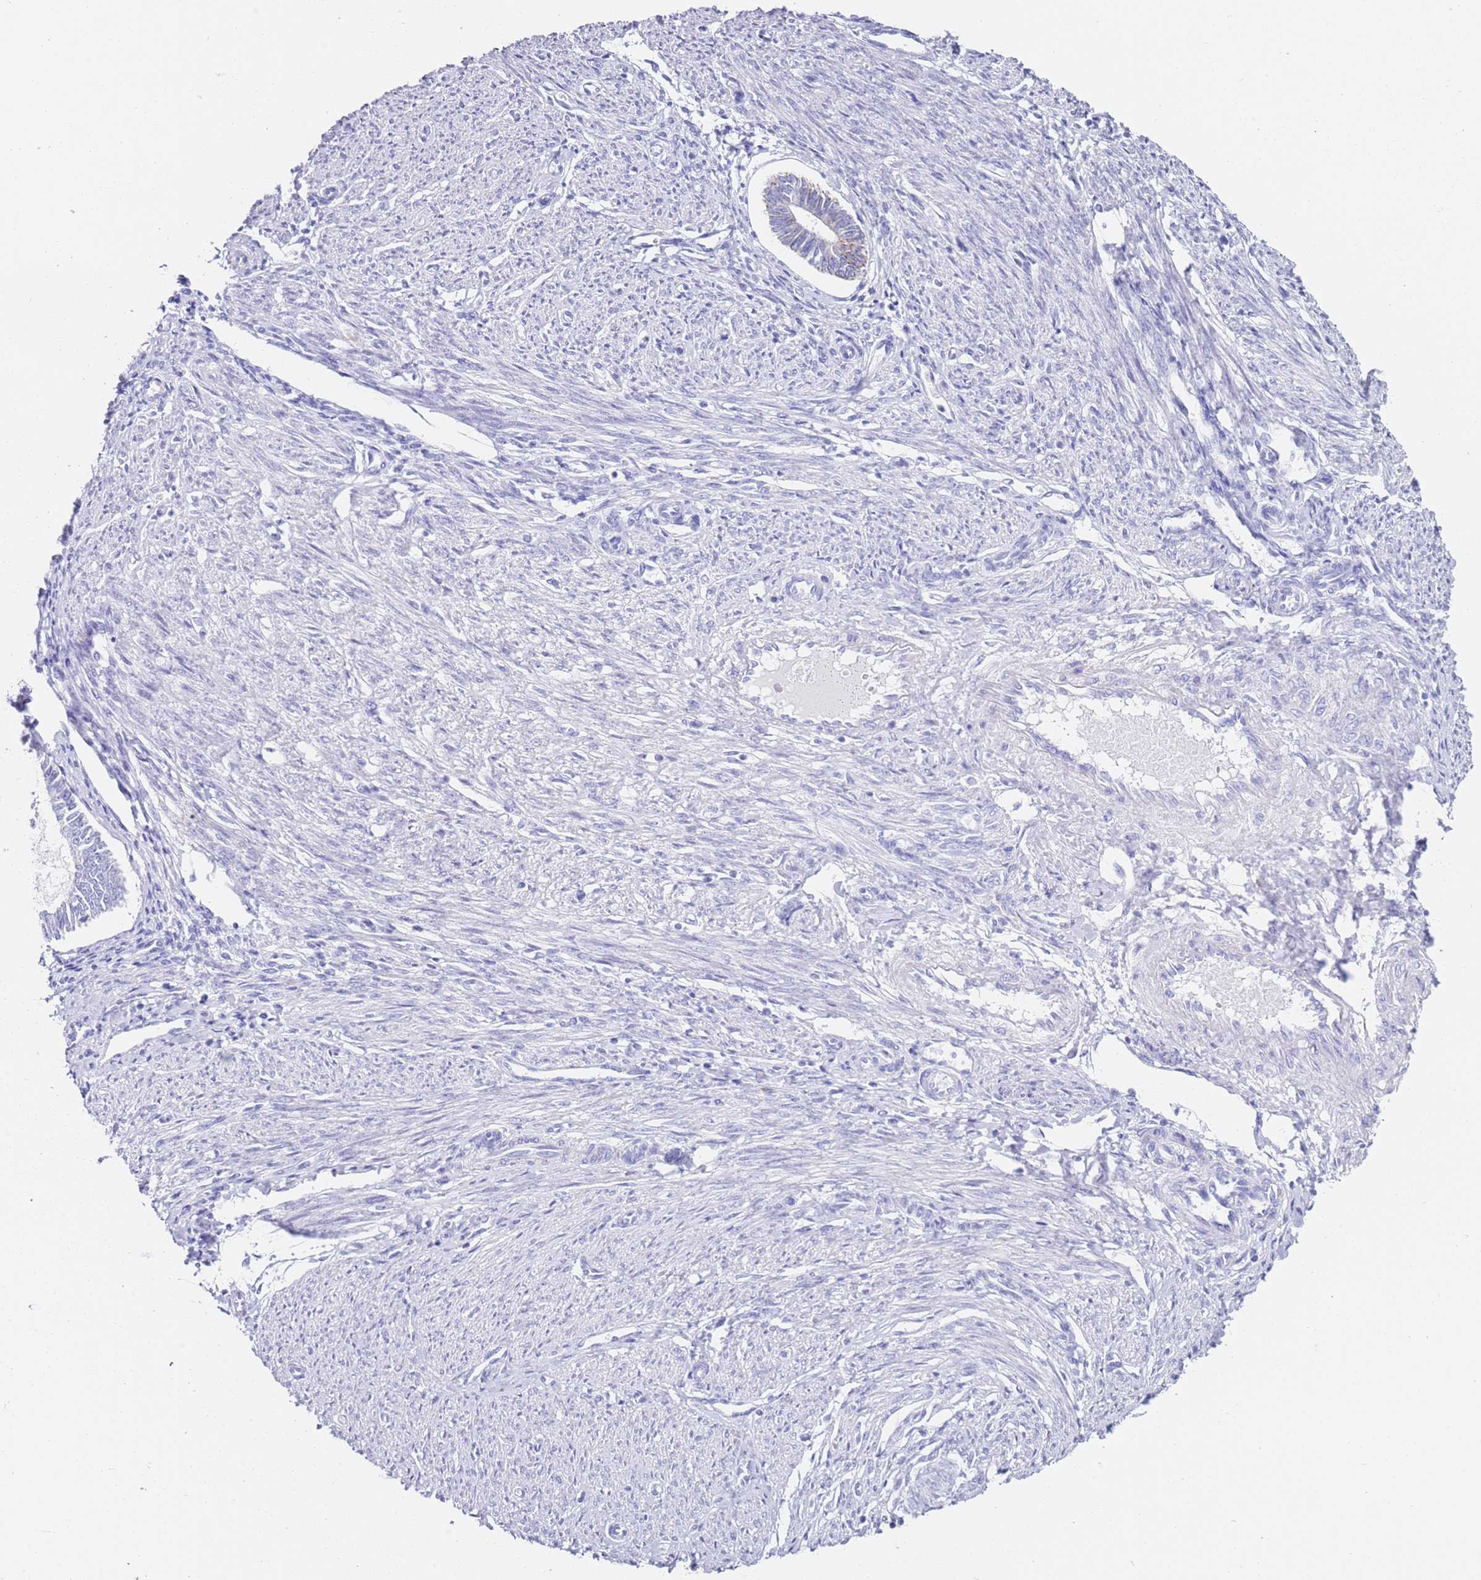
{"staining": {"intensity": "negative", "quantity": "none", "location": "none"}, "tissue": "endometrial cancer", "cell_type": "Tumor cells", "image_type": "cancer", "snomed": [{"axis": "morphology", "description": "Adenocarcinoma, NOS"}, {"axis": "topography", "description": "Endometrium"}], "caption": "Immunohistochemical staining of human endometrial cancer displays no significant staining in tumor cells. (DAB (3,3'-diaminobenzidine) IHC, high magnification).", "gene": "PTBP2", "patient": {"sex": "female", "age": 58}}